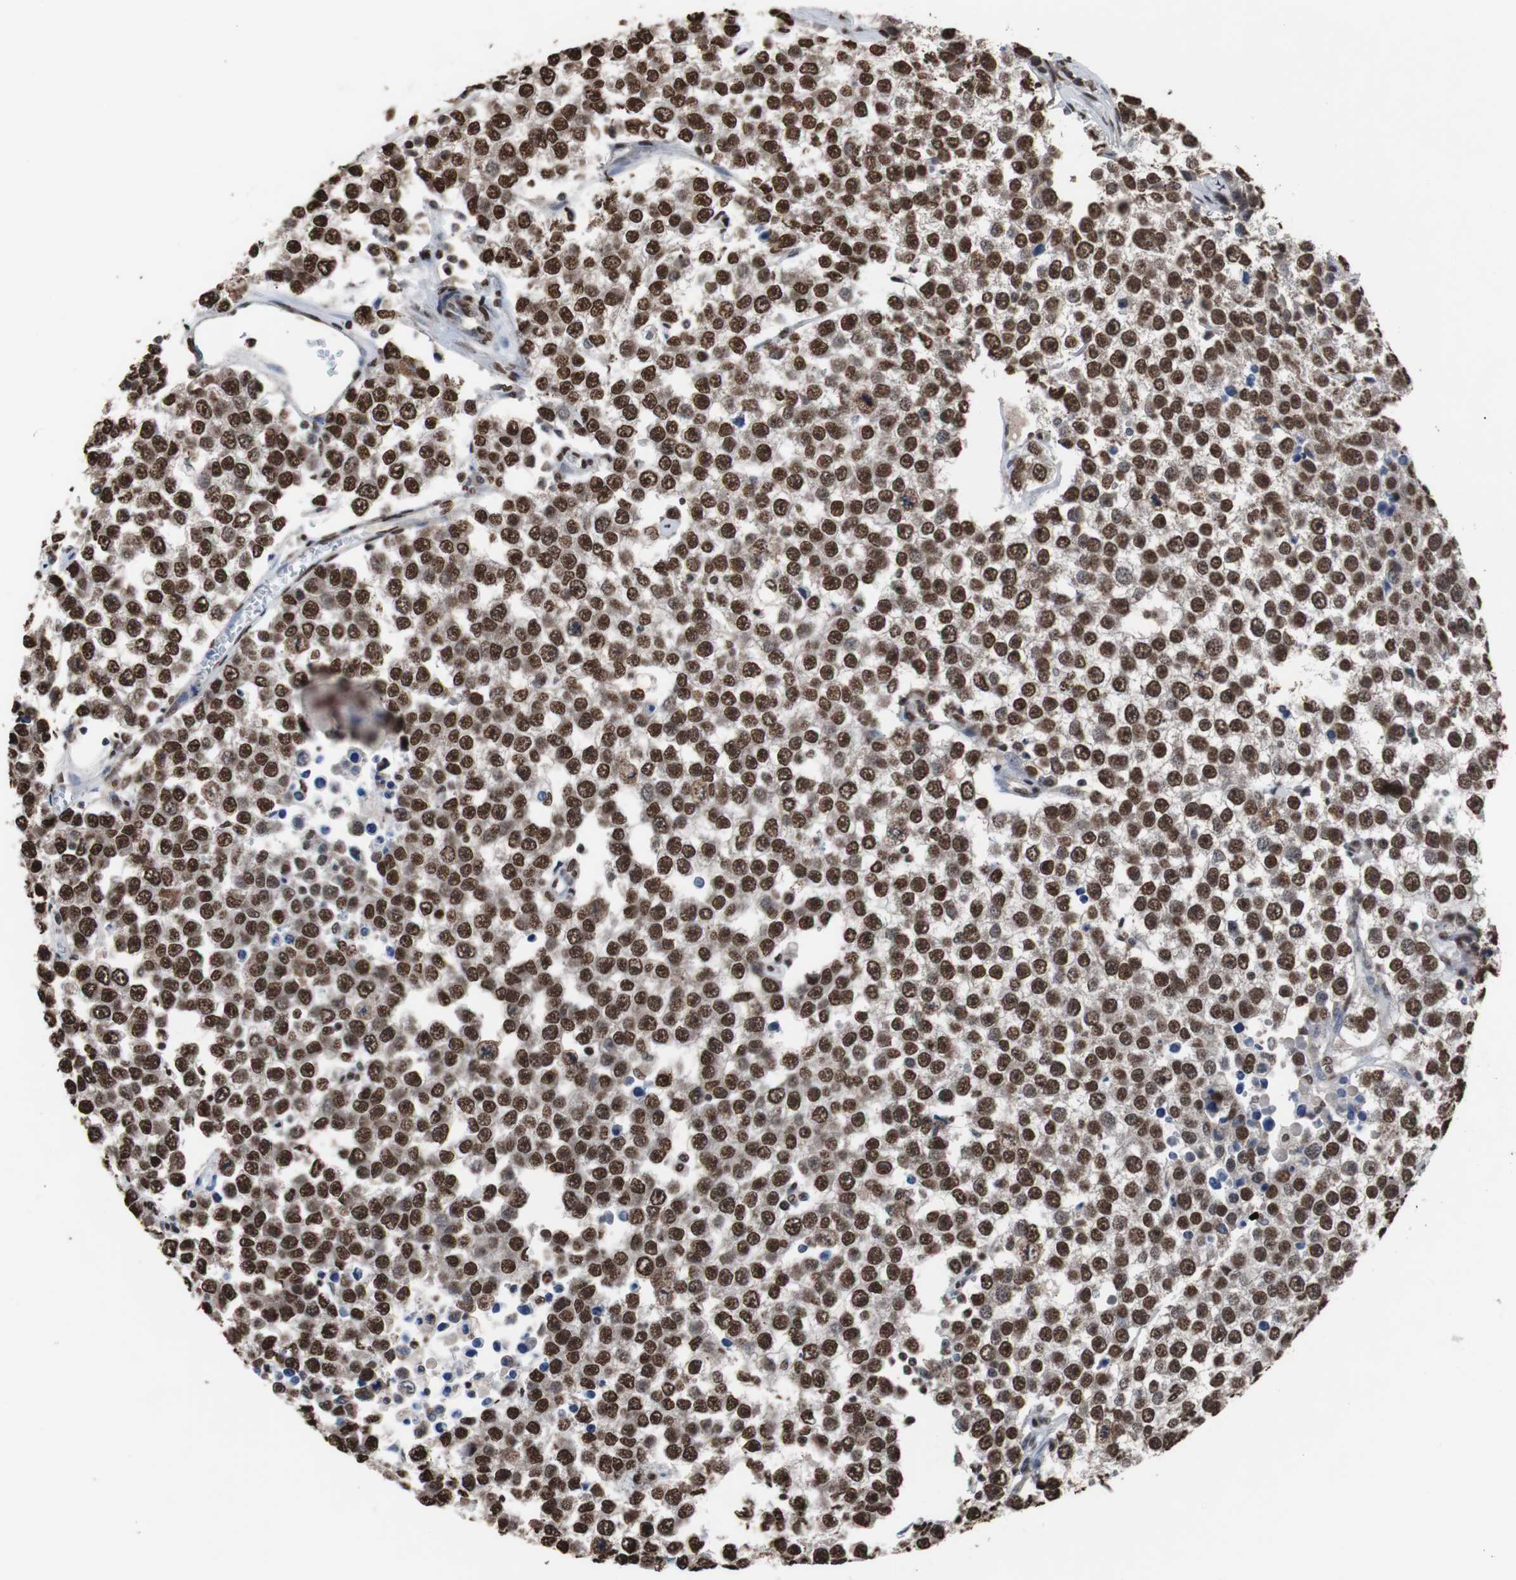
{"staining": {"intensity": "strong", "quantity": ">75%", "location": "nuclear"}, "tissue": "testis cancer", "cell_type": "Tumor cells", "image_type": "cancer", "snomed": [{"axis": "morphology", "description": "Seminoma, NOS"}, {"axis": "morphology", "description": "Carcinoma, Embryonal, NOS"}, {"axis": "topography", "description": "Testis"}], "caption": "Immunohistochemistry of human testis cancer displays high levels of strong nuclear expression in approximately >75% of tumor cells.", "gene": "MED27", "patient": {"sex": "male", "age": 52}}